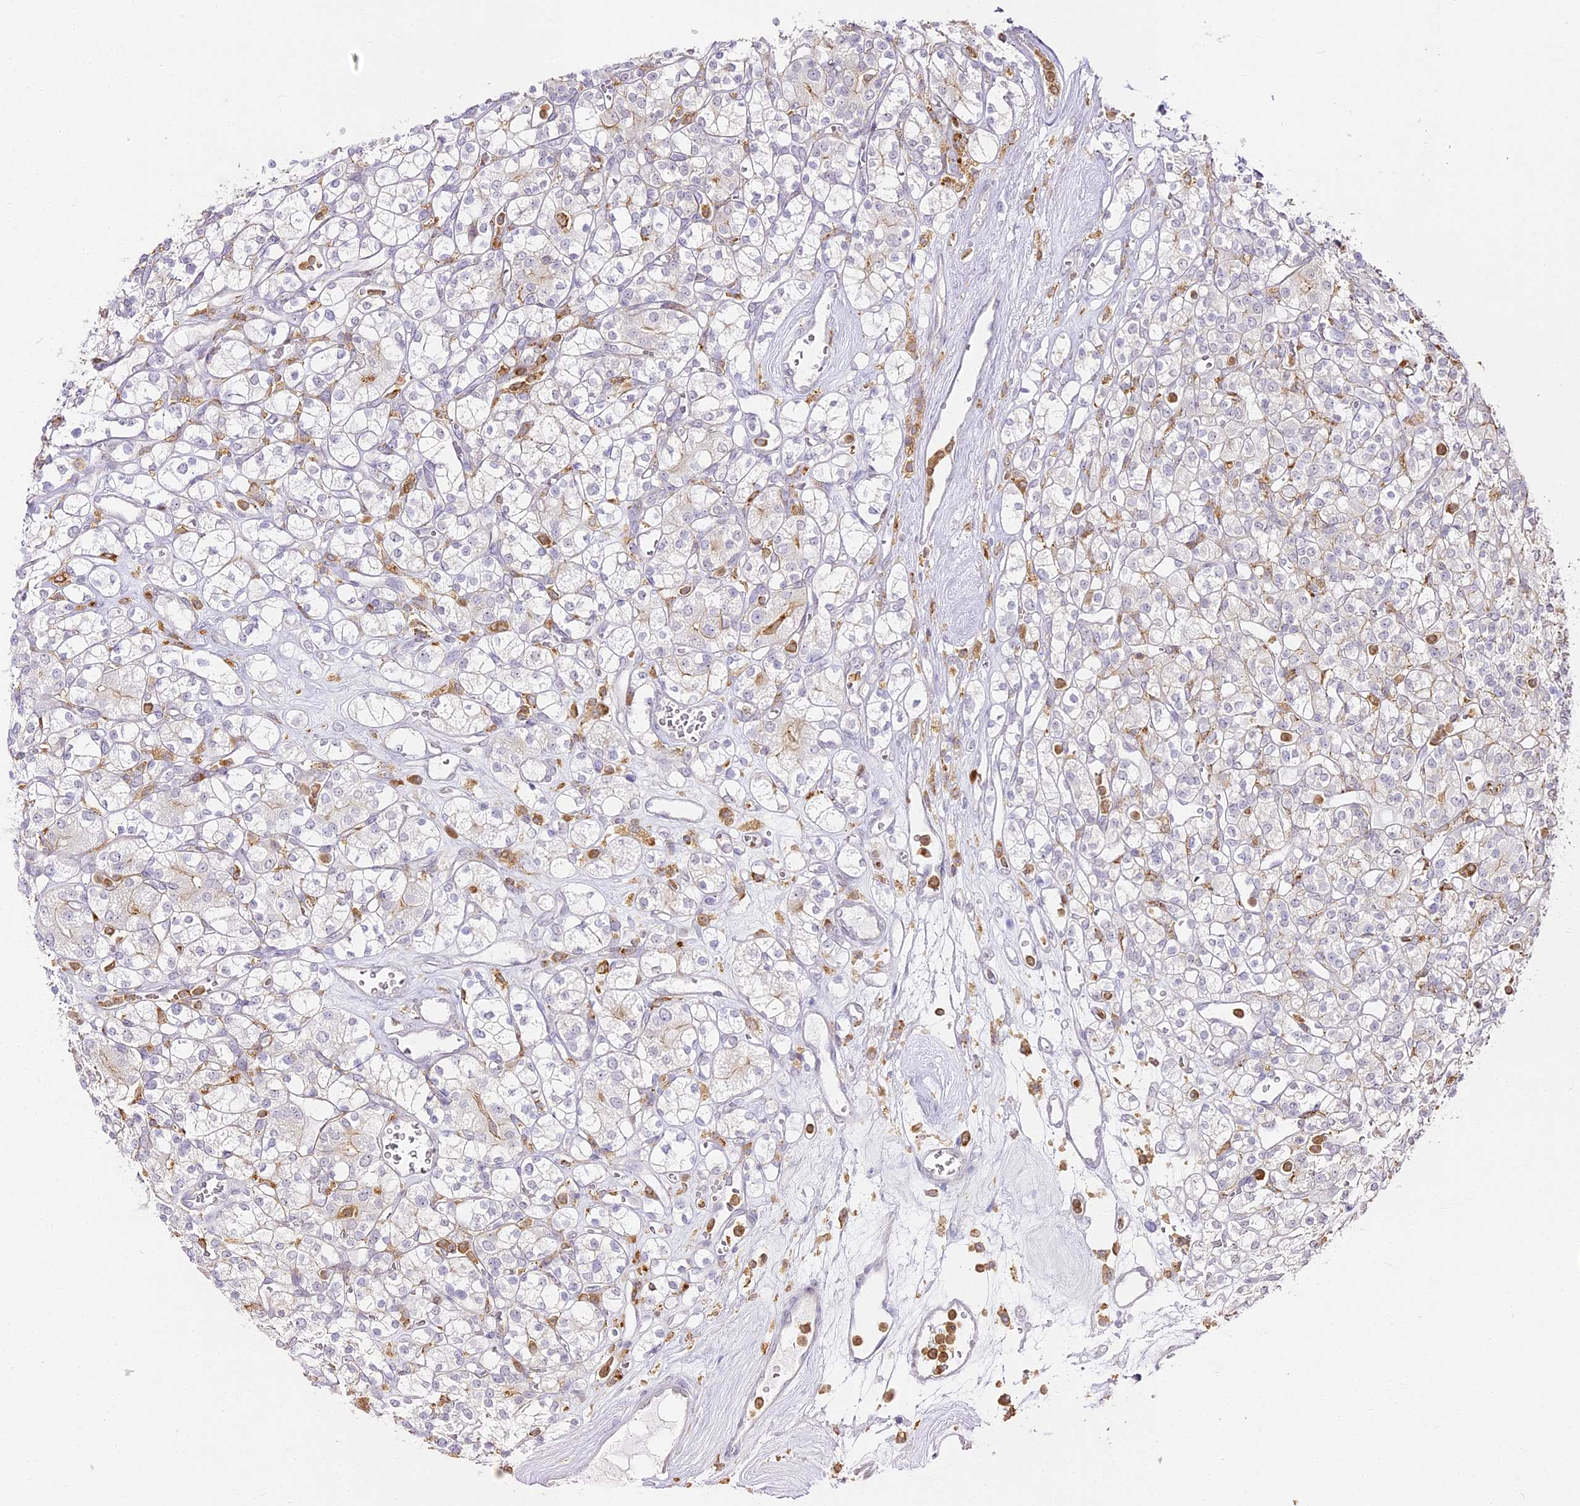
{"staining": {"intensity": "negative", "quantity": "none", "location": "none"}, "tissue": "renal cancer", "cell_type": "Tumor cells", "image_type": "cancer", "snomed": [{"axis": "morphology", "description": "Adenocarcinoma, NOS"}, {"axis": "topography", "description": "Kidney"}], "caption": "A photomicrograph of renal cancer stained for a protein reveals no brown staining in tumor cells.", "gene": "DOCK2", "patient": {"sex": "male", "age": 77}}